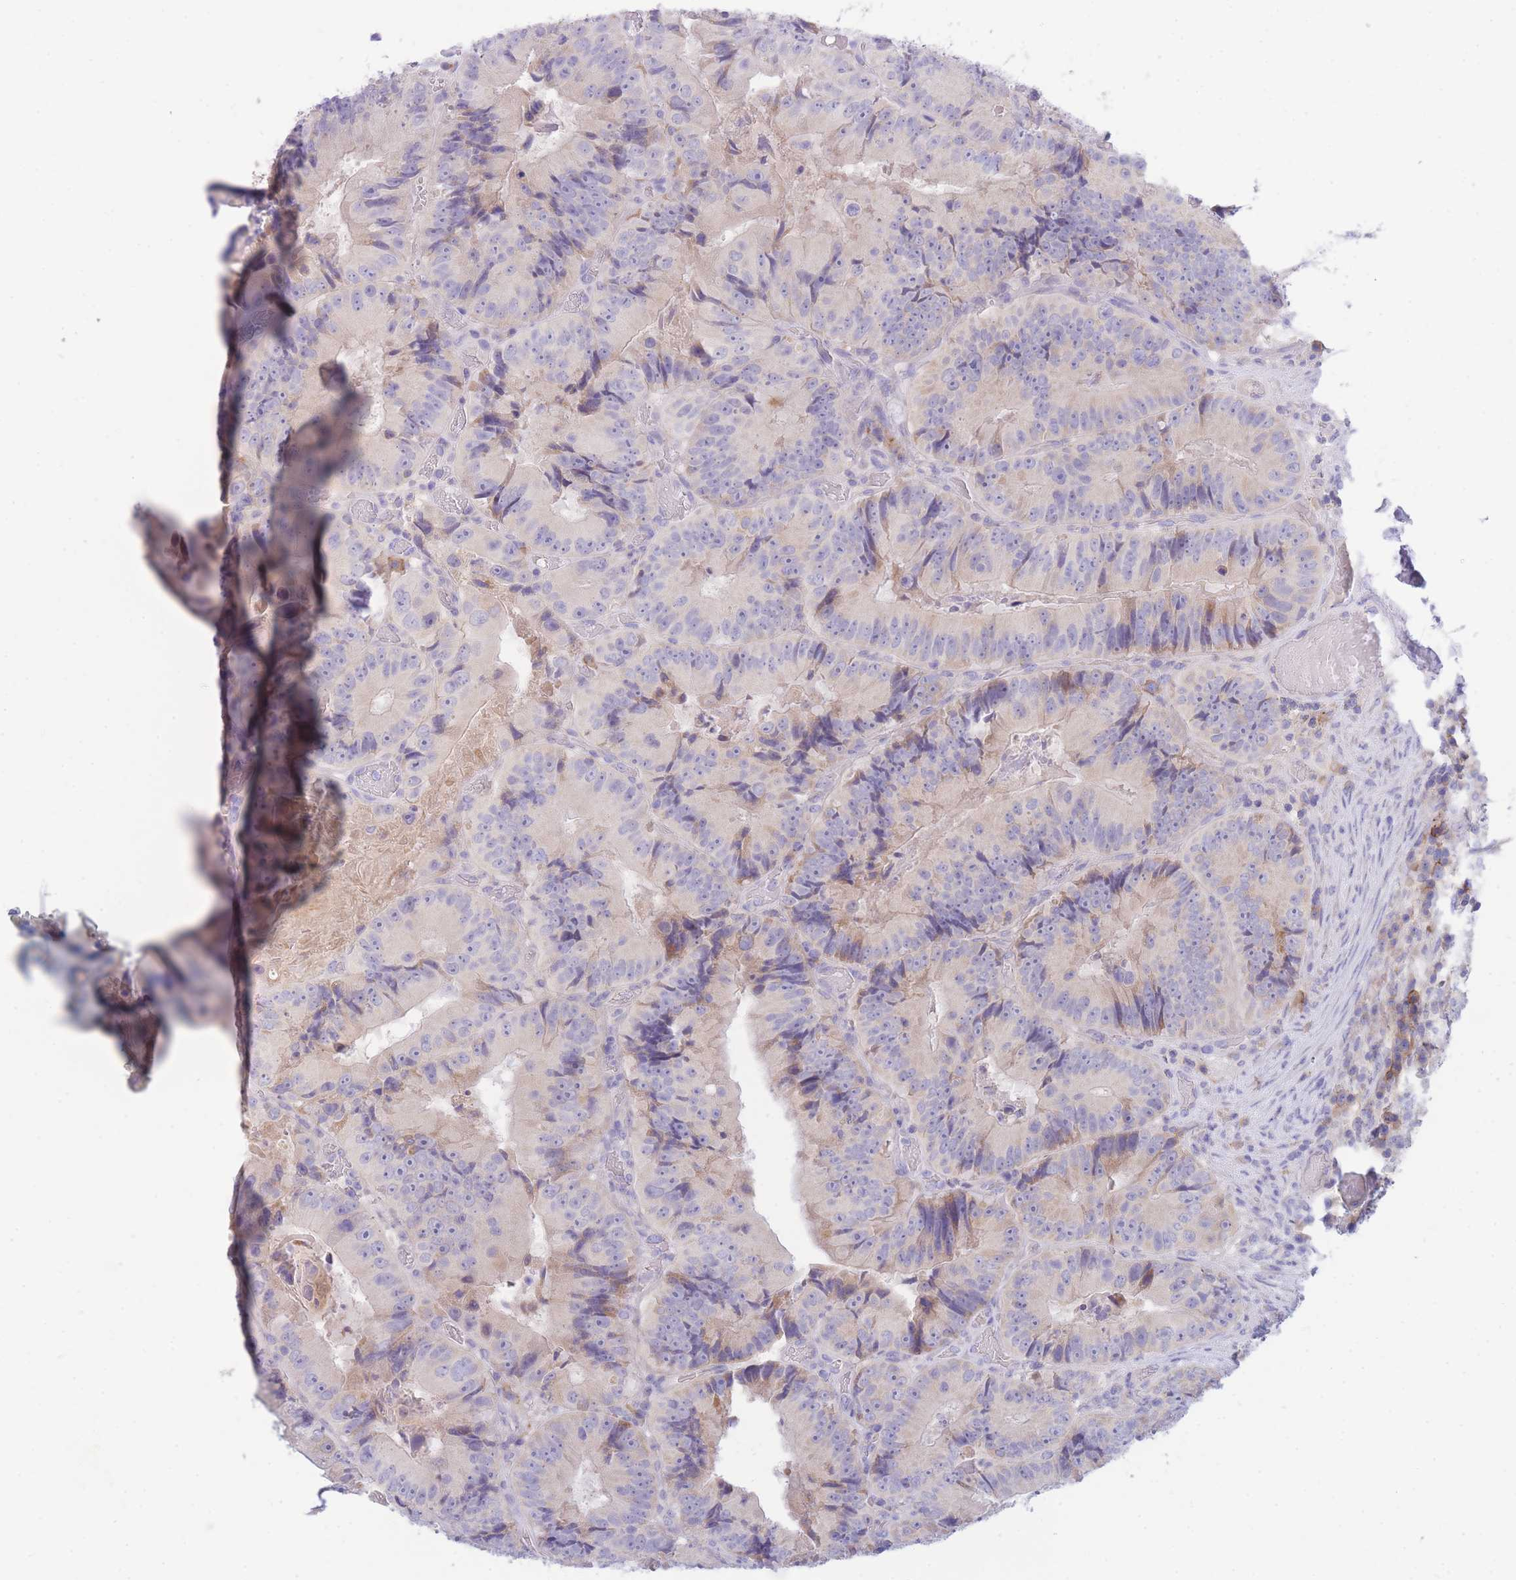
{"staining": {"intensity": "weak", "quantity": "<25%", "location": "cytoplasmic/membranous"}, "tissue": "colorectal cancer", "cell_type": "Tumor cells", "image_type": "cancer", "snomed": [{"axis": "morphology", "description": "Adenocarcinoma, NOS"}, {"axis": "topography", "description": "Colon"}], "caption": "High magnification brightfield microscopy of adenocarcinoma (colorectal) stained with DAB (3,3'-diaminobenzidine) (brown) and counterstained with hematoxylin (blue): tumor cells show no significant staining. The staining is performed using DAB brown chromogen with nuclei counter-stained in using hematoxylin.", "gene": "PCDHB3", "patient": {"sex": "female", "age": 86}}